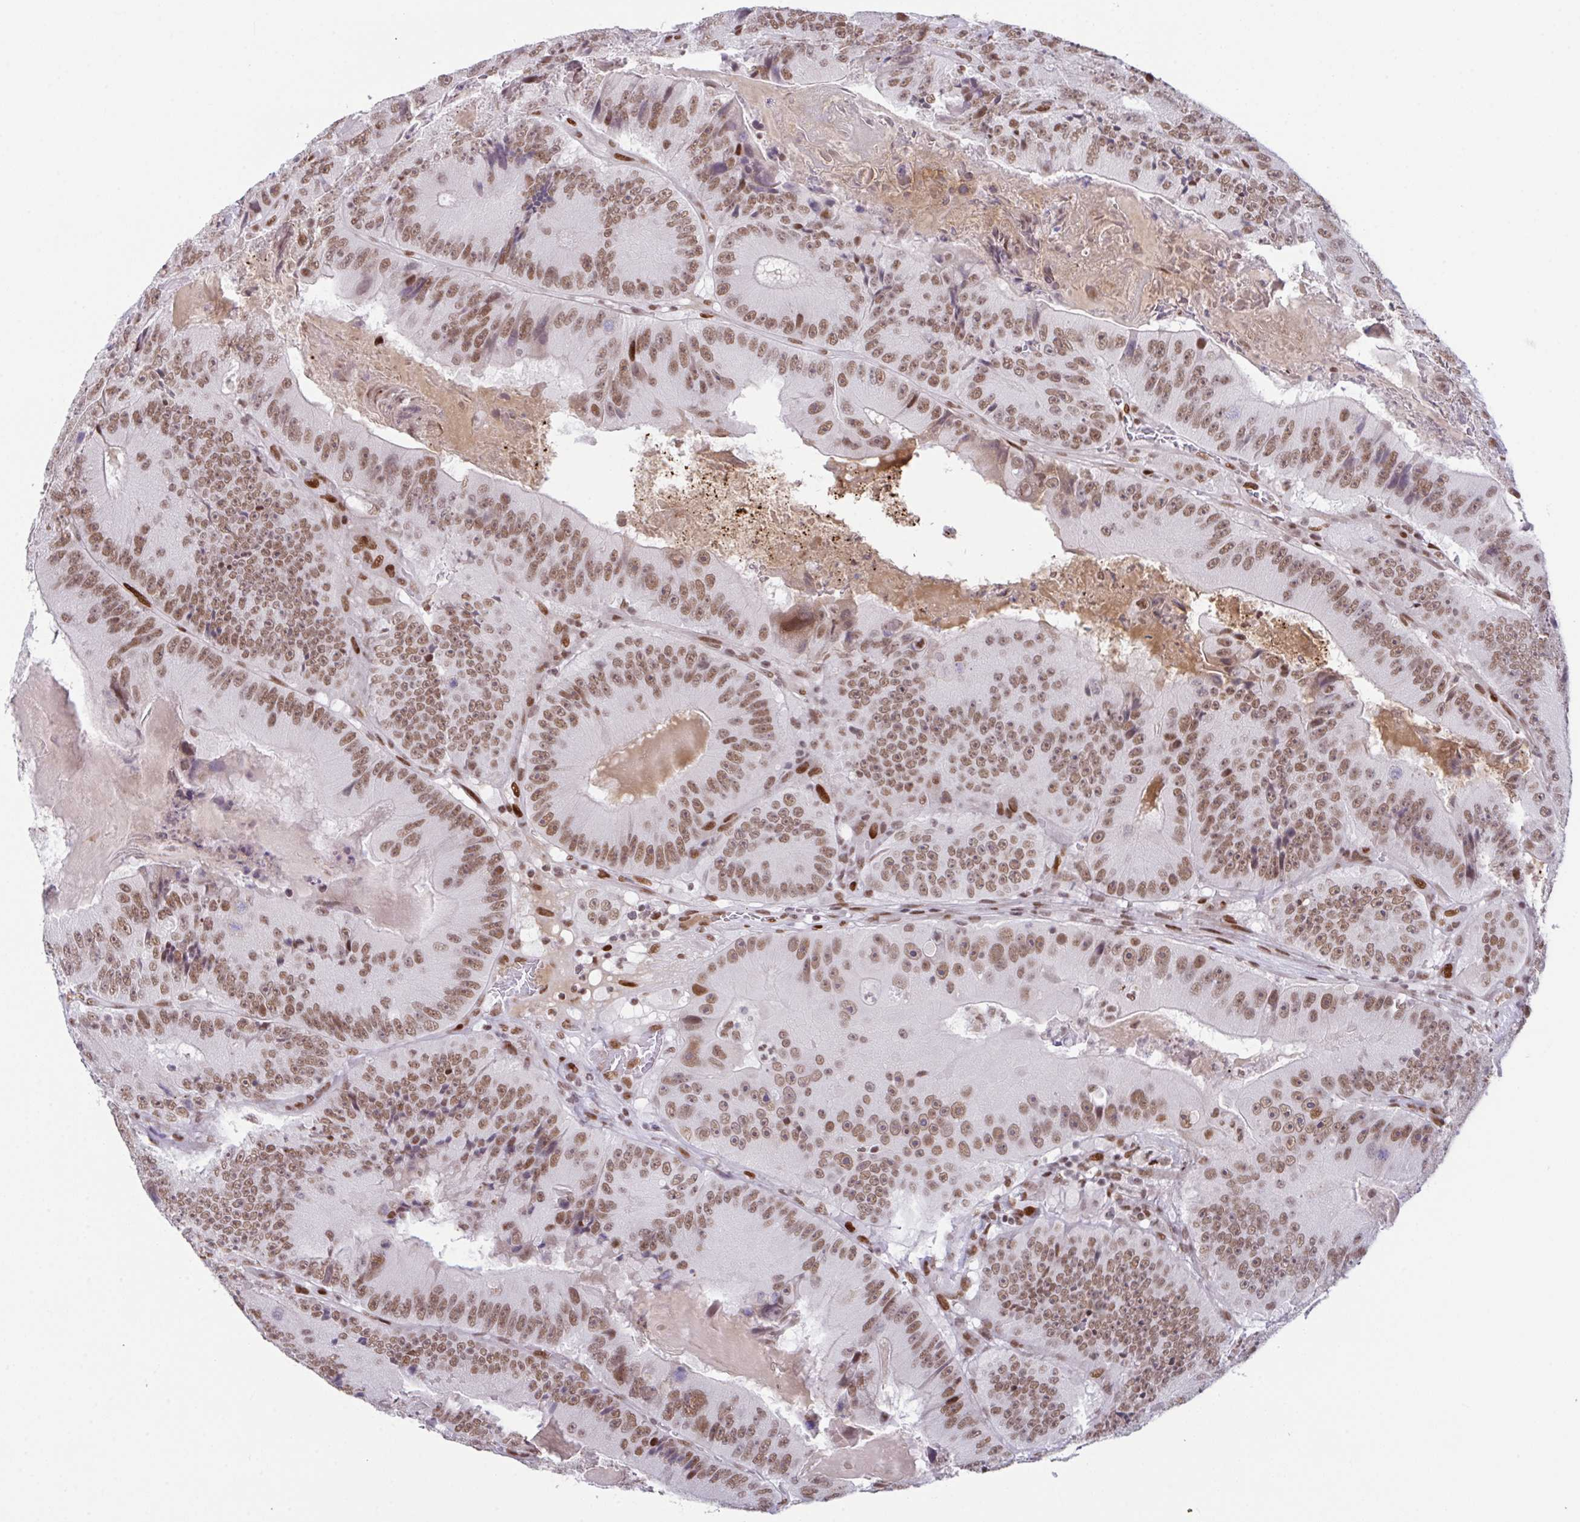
{"staining": {"intensity": "moderate", "quantity": ">75%", "location": "nuclear"}, "tissue": "colorectal cancer", "cell_type": "Tumor cells", "image_type": "cancer", "snomed": [{"axis": "morphology", "description": "Adenocarcinoma, NOS"}, {"axis": "topography", "description": "Colon"}], "caption": "Tumor cells display medium levels of moderate nuclear staining in approximately >75% of cells in human colorectal cancer. (Stains: DAB (3,3'-diaminobenzidine) in brown, nuclei in blue, Microscopy: brightfield microscopy at high magnification).", "gene": "CLP1", "patient": {"sex": "female", "age": 86}}